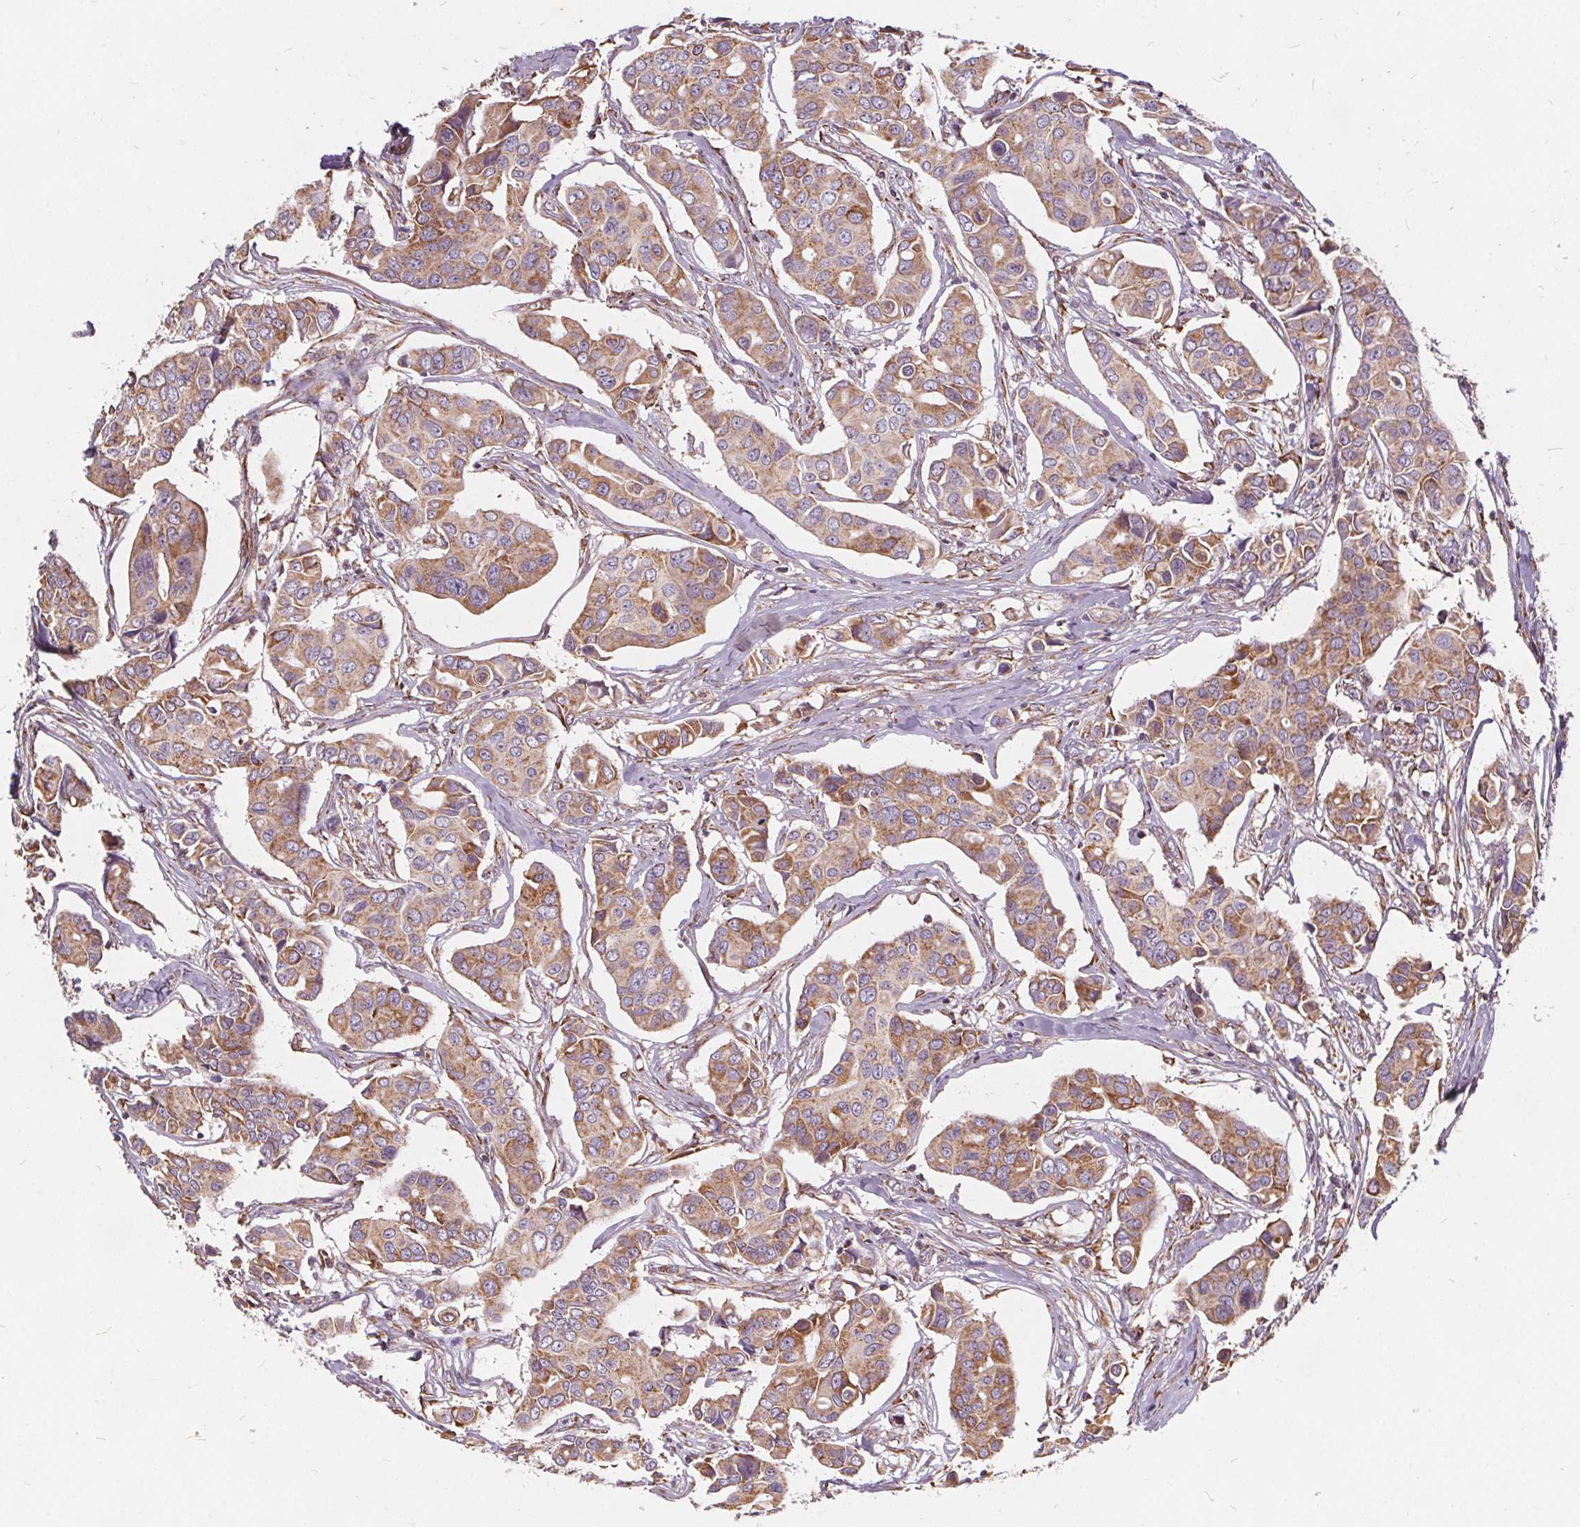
{"staining": {"intensity": "moderate", "quantity": ">75%", "location": "cytoplasmic/membranous"}, "tissue": "breast cancer", "cell_type": "Tumor cells", "image_type": "cancer", "snomed": [{"axis": "morphology", "description": "Duct carcinoma"}, {"axis": "topography", "description": "Breast"}], "caption": "Brown immunohistochemical staining in invasive ductal carcinoma (breast) demonstrates moderate cytoplasmic/membranous positivity in about >75% of tumor cells.", "gene": "PLSCR3", "patient": {"sex": "female", "age": 54}}